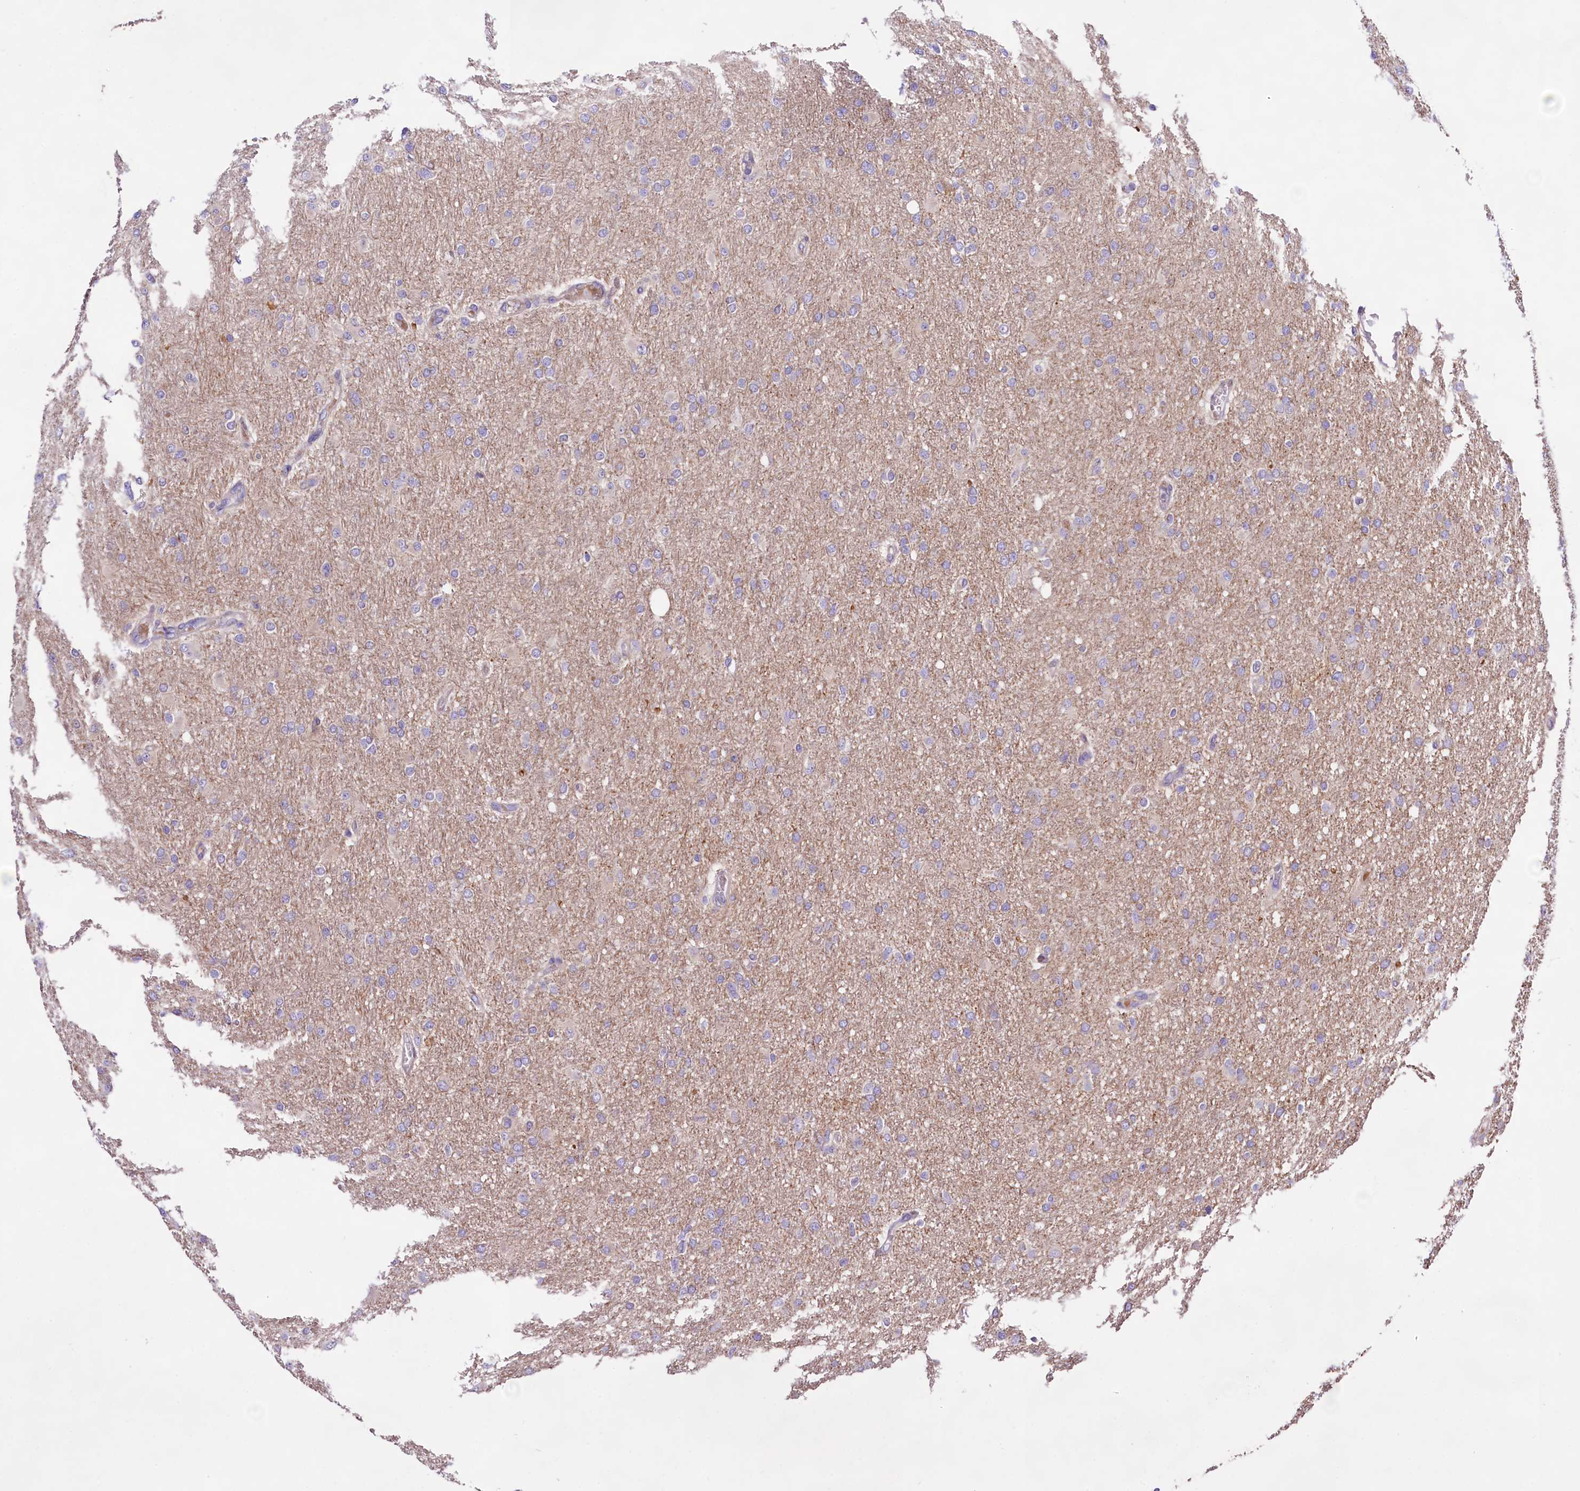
{"staining": {"intensity": "negative", "quantity": "none", "location": "none"}, "tissue": "glioma", "cell_type": "Tumor cells", "image_type": "cancer", "snomed": [{"axis": "morphology", "description": "Glioma, malignant, High grade"}, {"axis": "topography", "description": "Cerebral cortex"}], "caption": "High magnification brightfield microscopy of high-grade glioma (malignant) stained with DAB (3,3'-diaminobenzidine) (brown) and counterstained with hematoxylin (blue): tumor cells show no significant staining.", "gene": "DMXL2", "patient": {"sex": "female", "age": 36}}